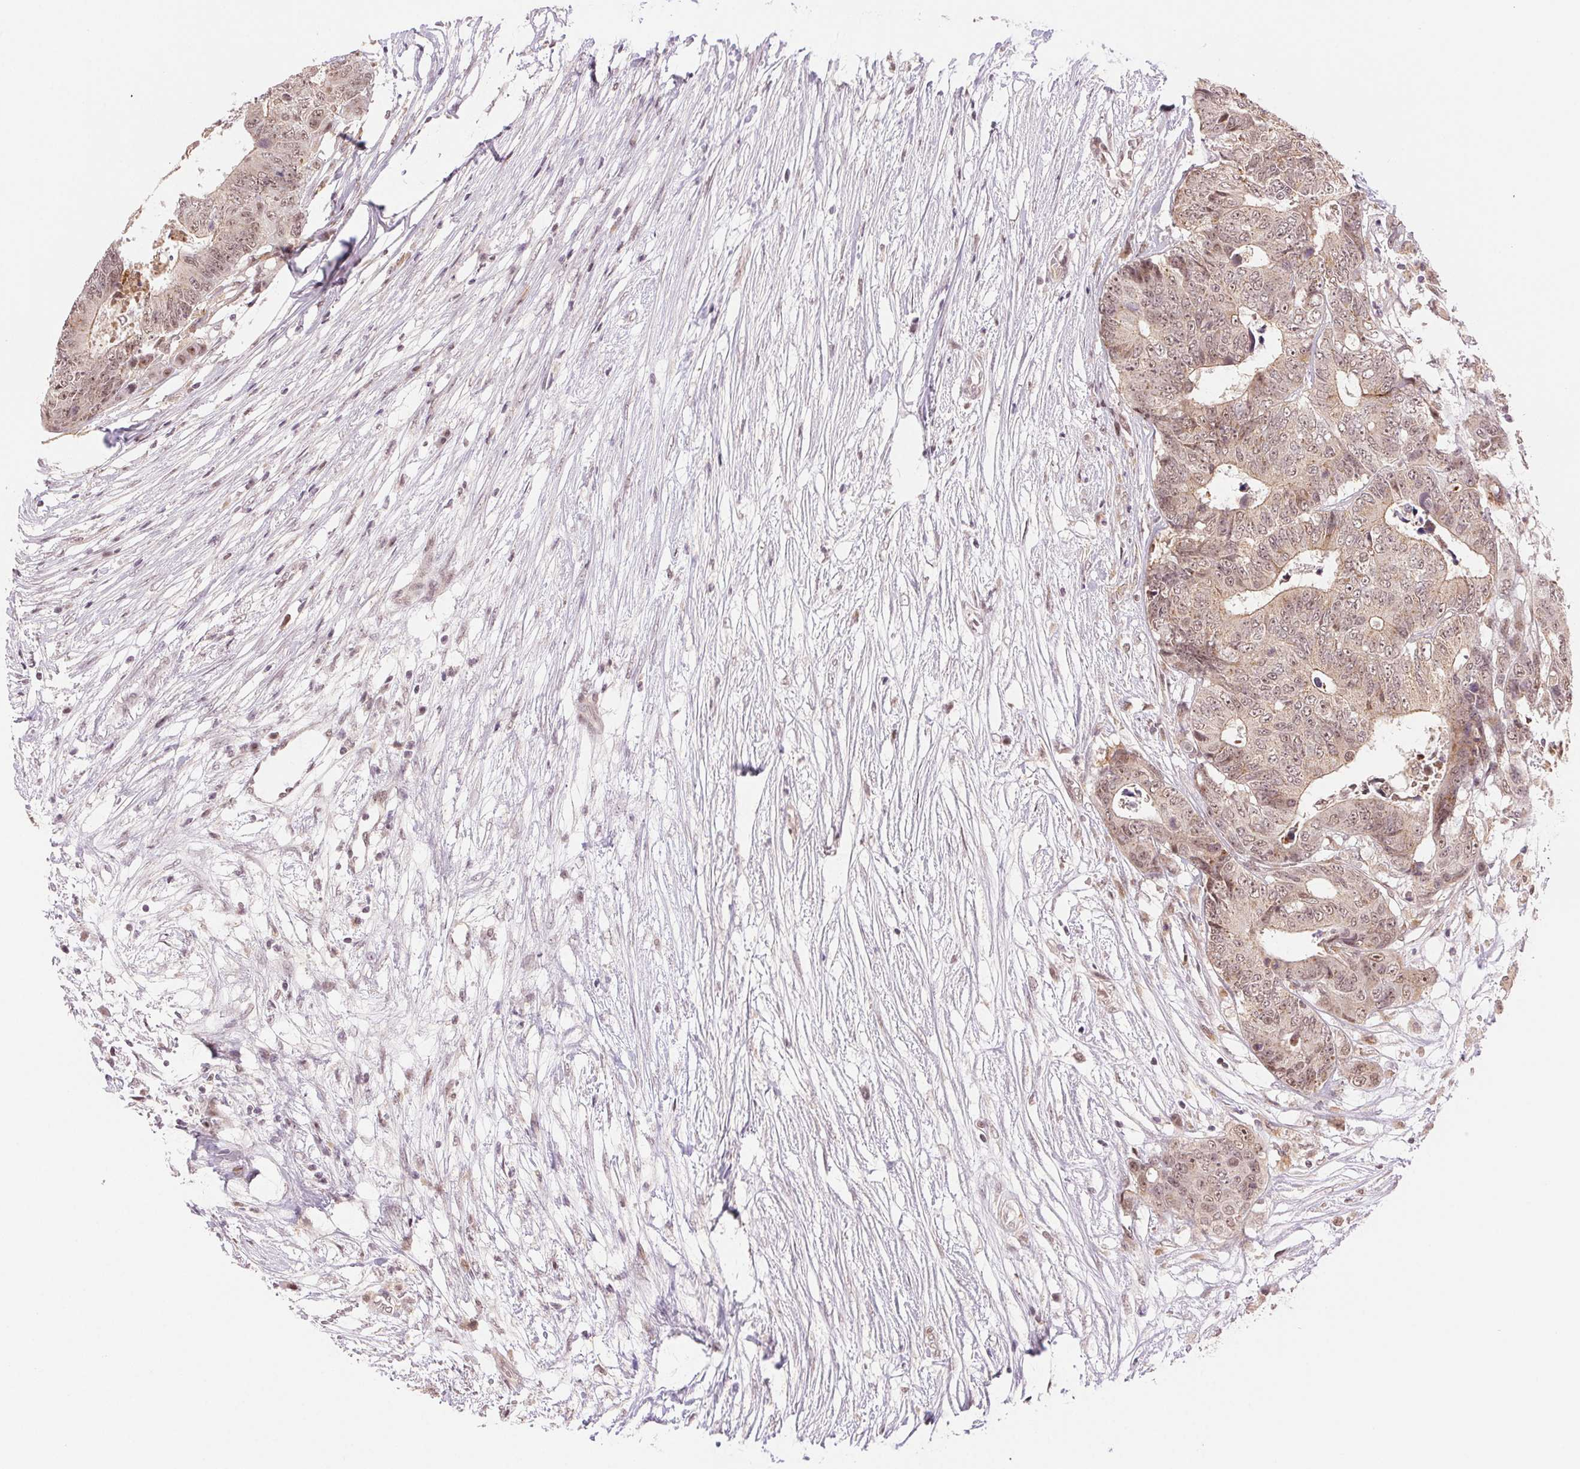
{"staining": {"intensity": "weak", "quantity": ">75%", "location": "cytoplasmic/membranous,nuclear"}, "tissue": "colorectal cancer", "cell_type": "Tumor cells", "image_type": "cancer", "snomed": [{"axis": "morphology", "description": "Adenocarcinoma, NOS"}, {"axis": "topography", "description": "Colon"}], "caption": "IHC (DAB (3,3'-diaminobenzidine)) staining of adenocarcinoma (colorectal) reveals weak cytoplasmic/membranous and nuclear protein expression in about >75% of tumor cells. (DAB IHC, brown staining for protein, blue staining for nuclei).", "gene": "GRHL3", "patient": {"sex": "female", "age": 48}}